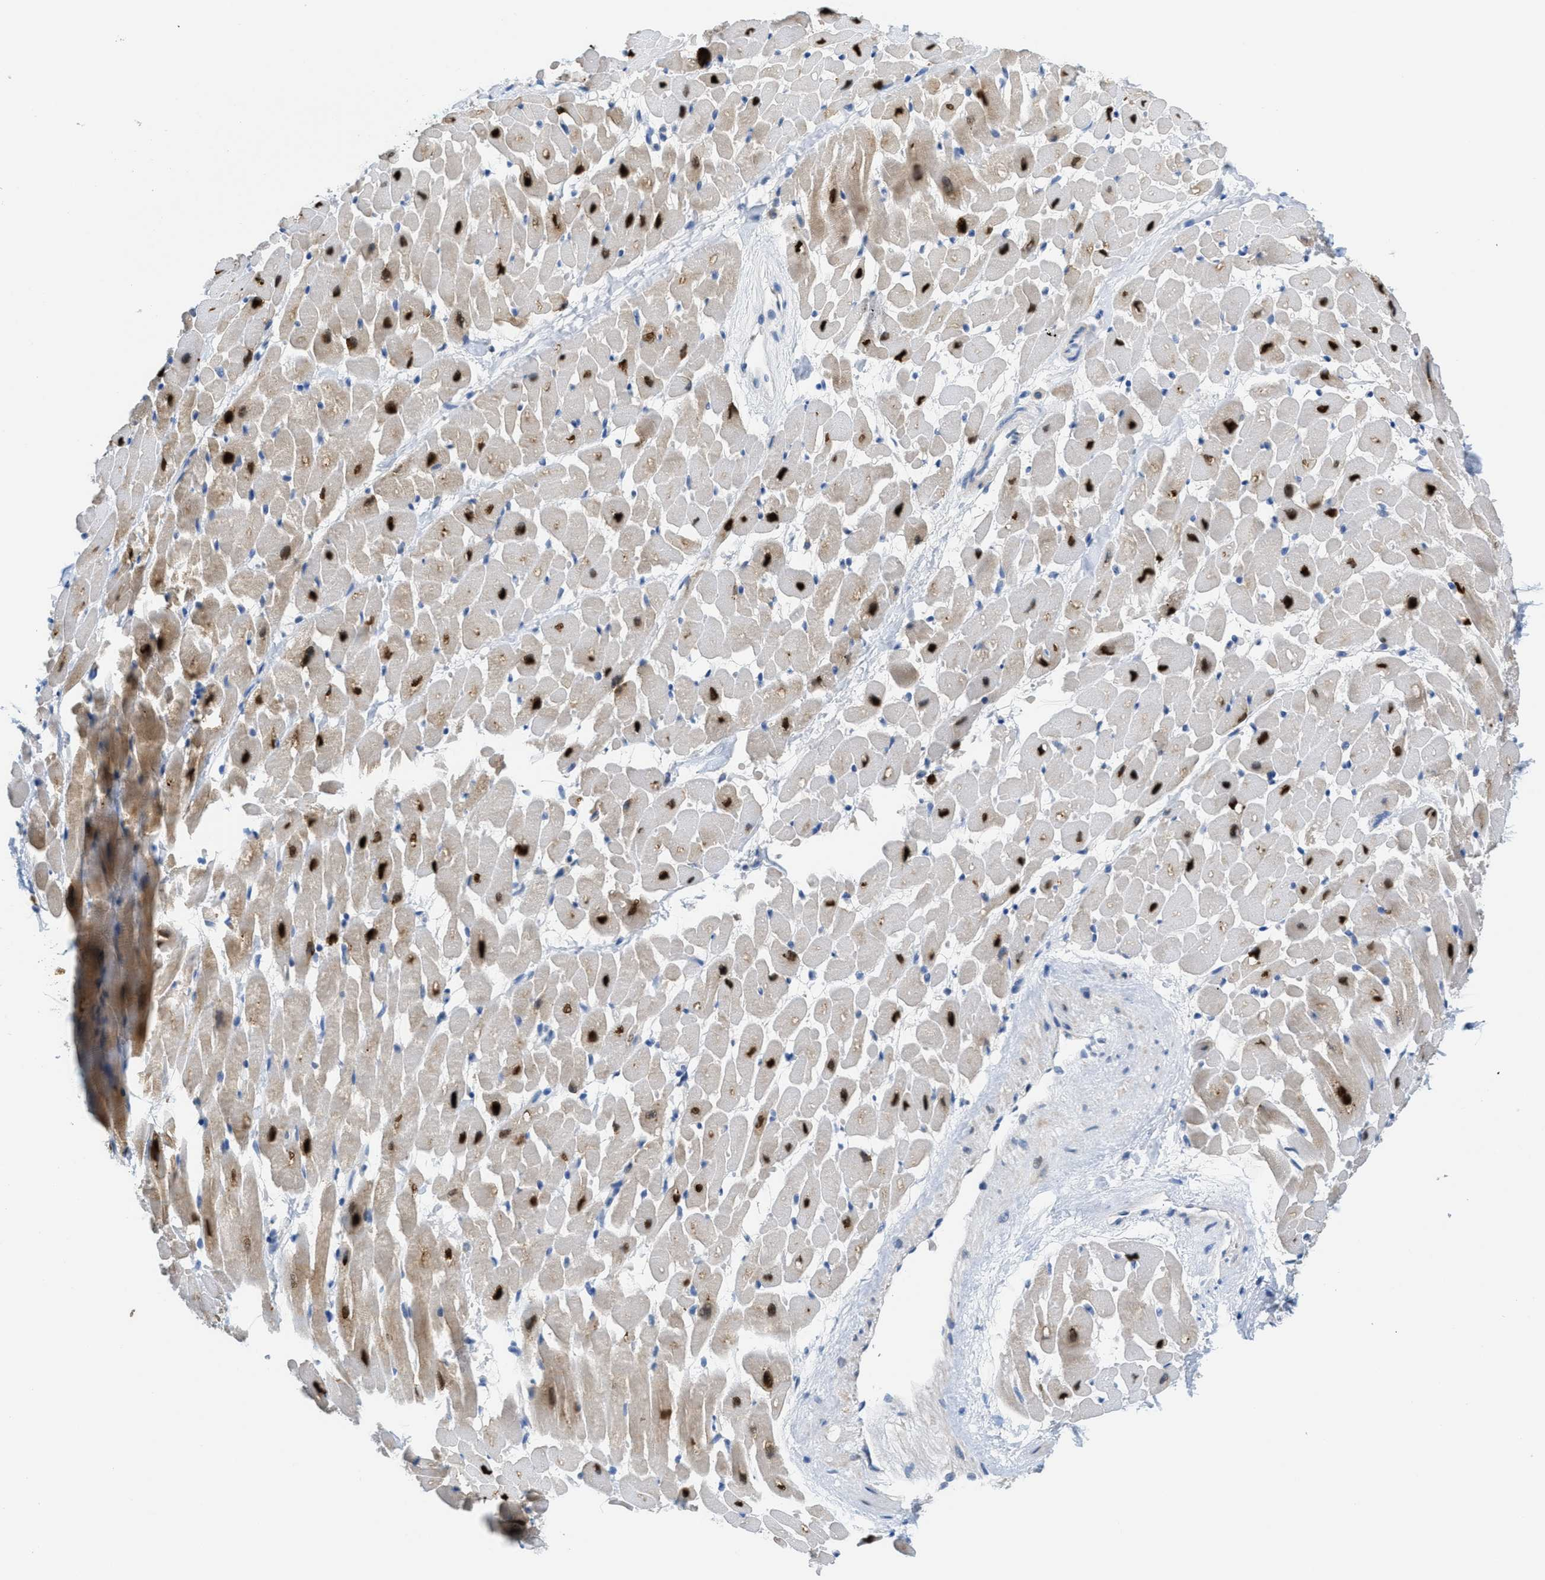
{"staining": {"intensity": "strong", "quantity": "25%-75%", "location": "nuclear"}, "tissue": "heart muscle", "cell_type": "Cardiomyocytes", "image_type": "normal", "snomed": [{"axis": "morphology", "description": "Normal tissue, NOS"}, {"axis": "topography", "description": "Heart"}], "caption": "A high-resolution micrograph shows IHC staining of unremarkable heart muscle, which reveals strong nuclear staining in about 25%-75% of cardiomyocytes.", "gene": "PTDSS1", "patient": {"sex": "male", "age": 45}}